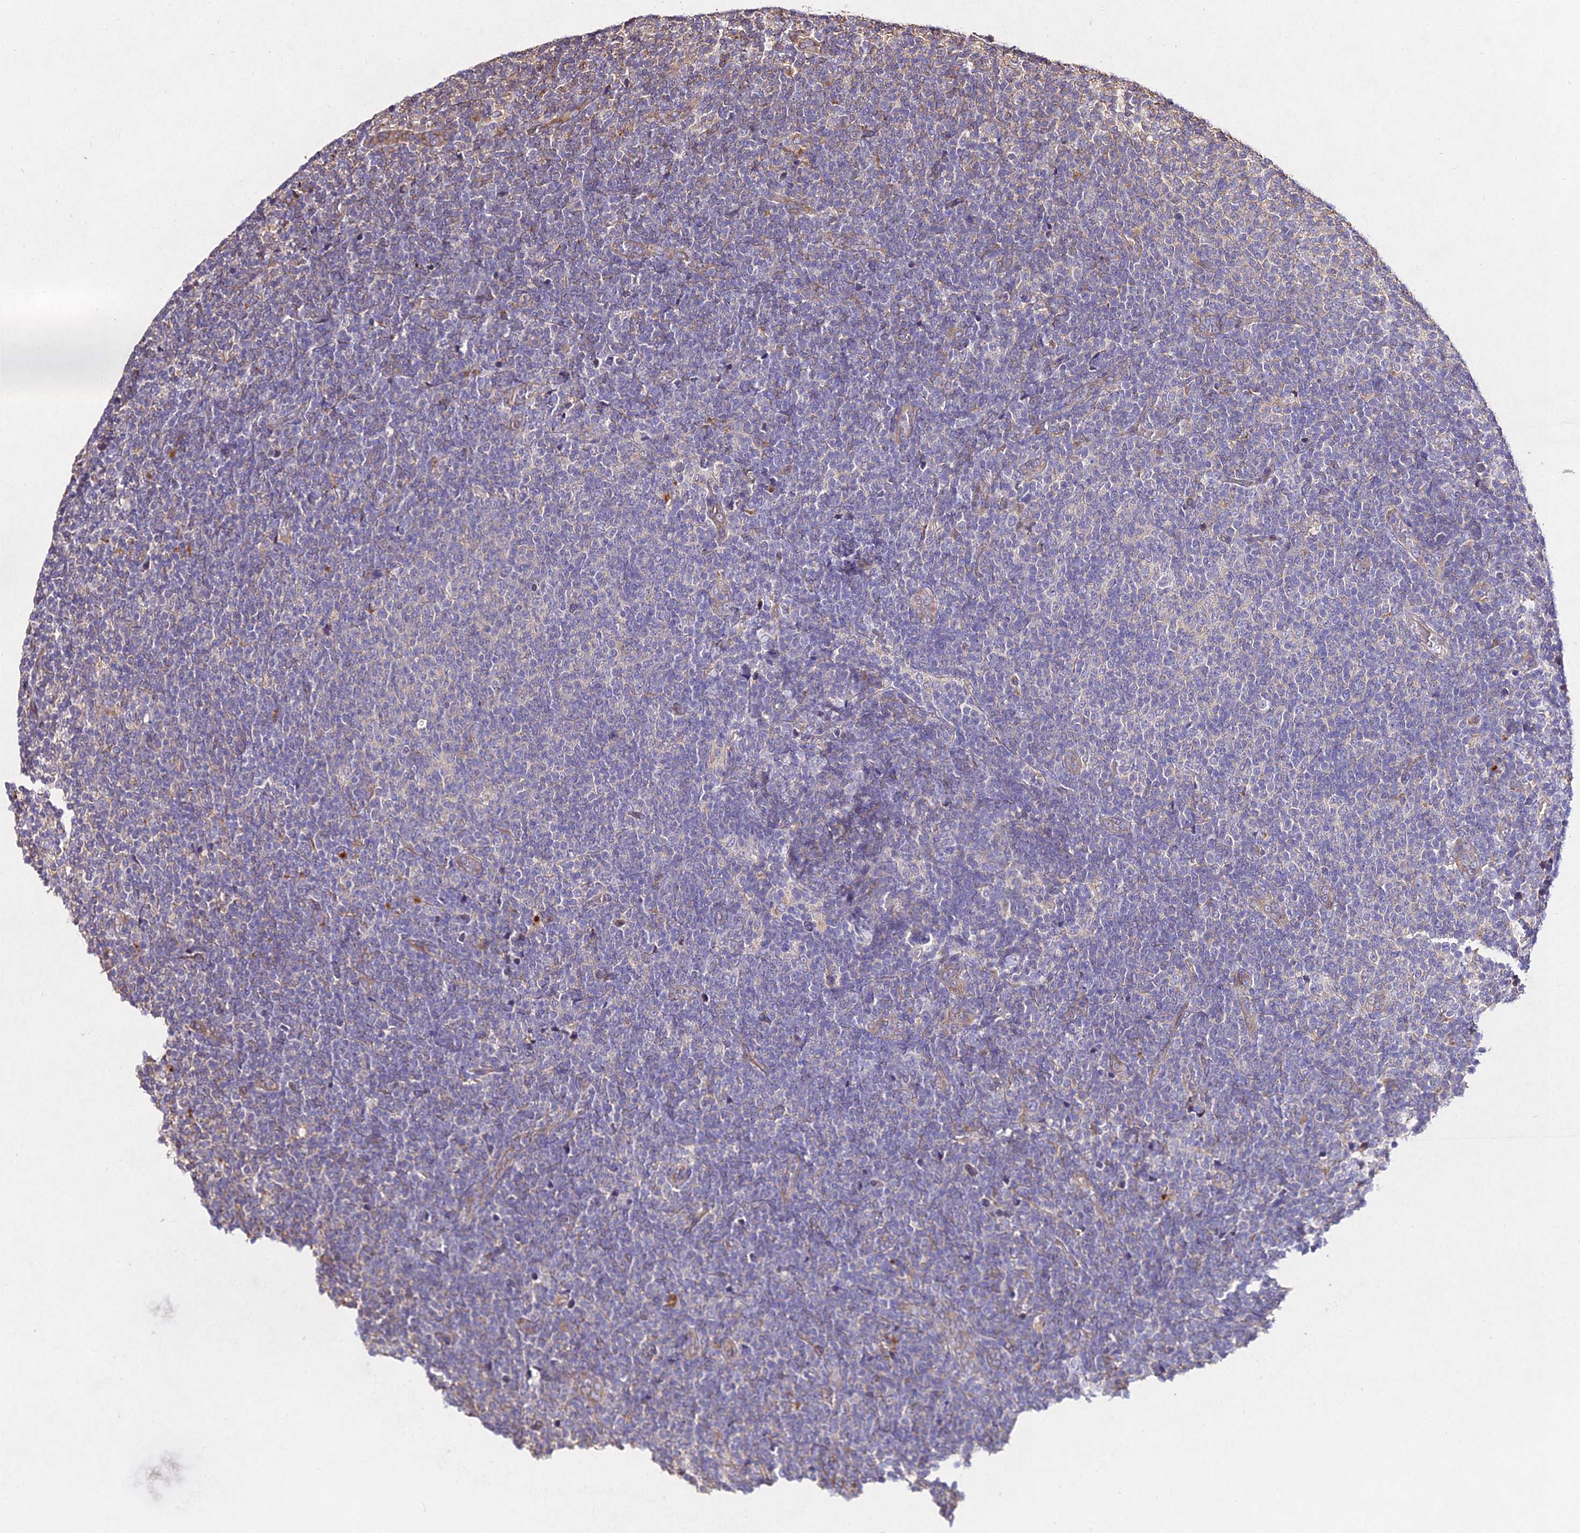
{"staining": {"intensity": "negative", "quantity": "none", "location": "none"}, "tissue": "lymphoma", "cell_type": "Tumor cells", "image_type": "cancer", "snomed": [{"axis": "morphology", "description": "Malignant lymphoma, non-Hodgkin's type, Low grade"}, {"axis": "topography", "description": "Lymph node"}], "caption": "There is no significant expression in tumor cells of malignant lymphoma, non-Hodgkin's type (low-grade).", "gene": "AP3M2", "patient": {"sex": "male", "age": 66}}